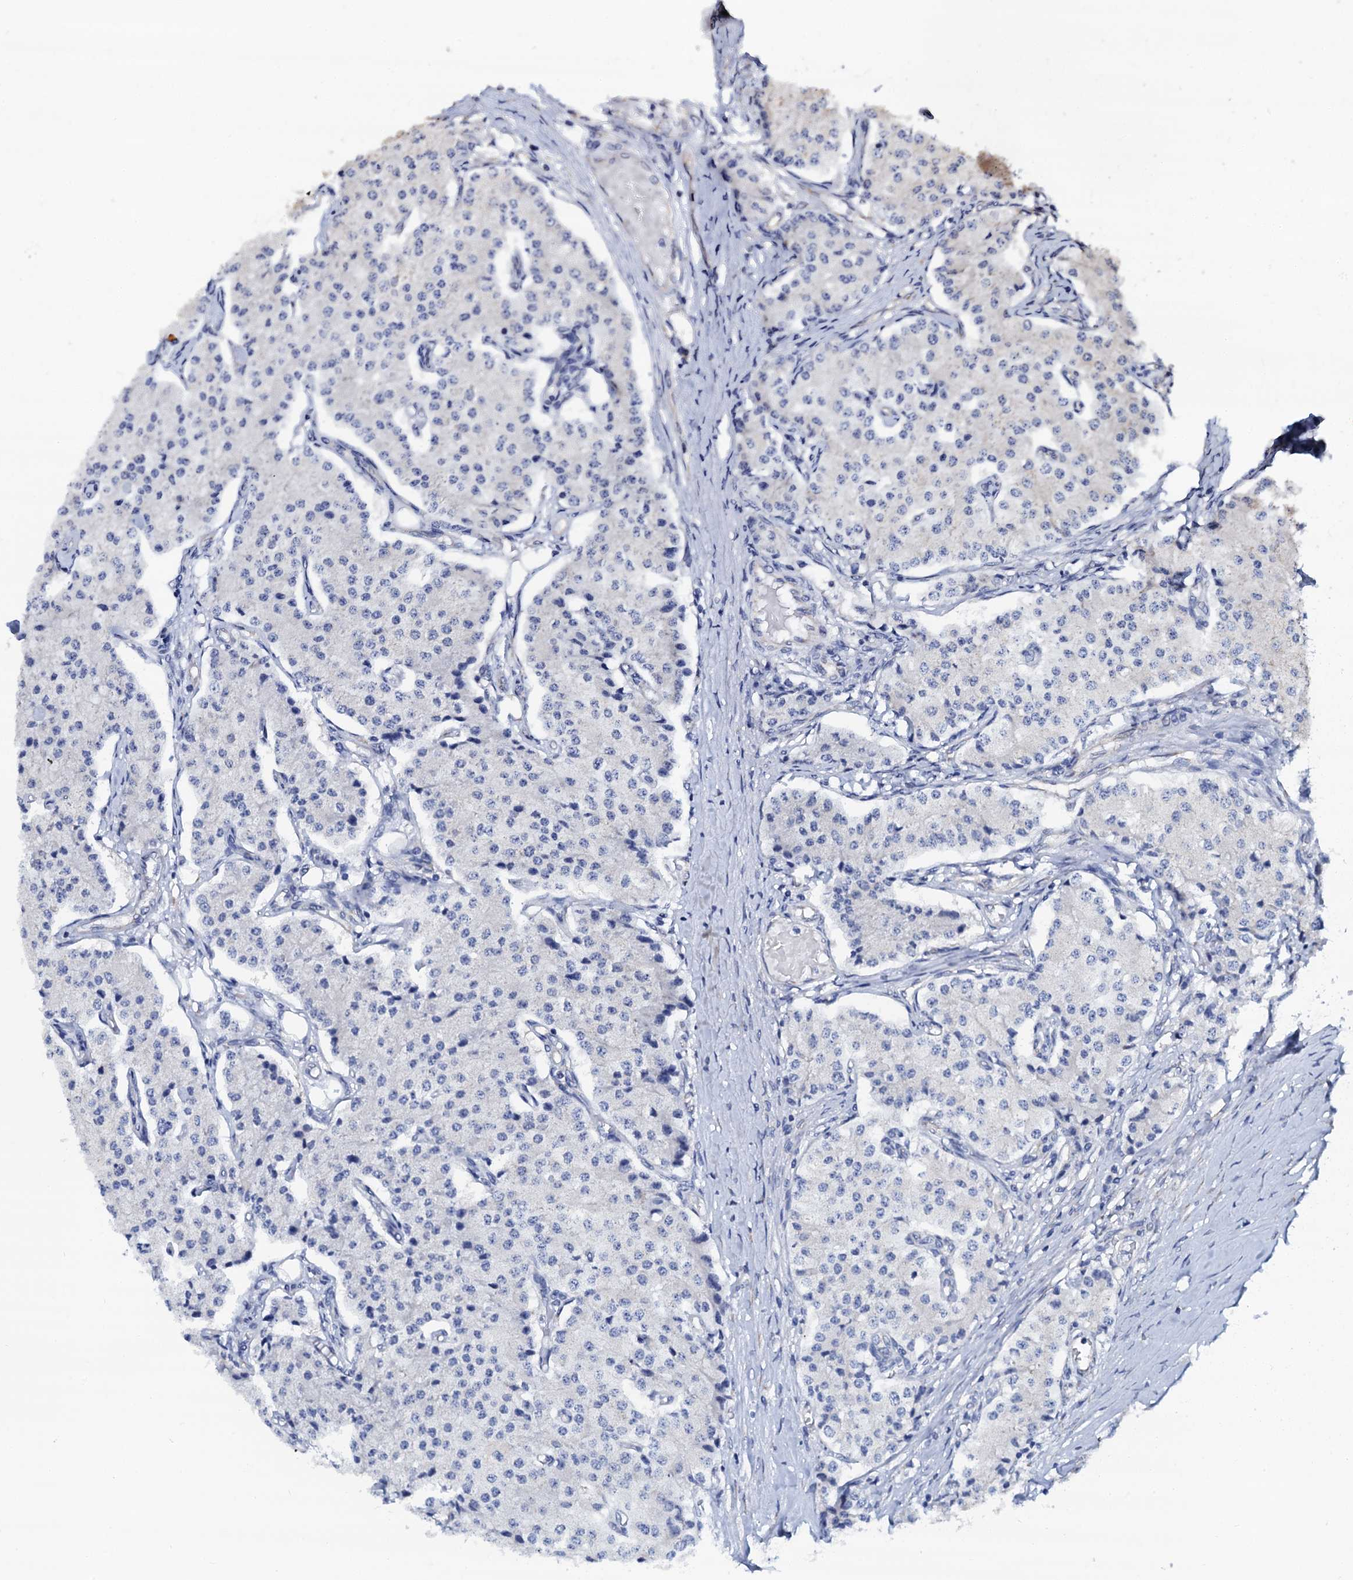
{"staining": {"intensity": "negative", "quantity": "none", "location": "none"}, "tissue": "carcinoid", "cell_type": "Tumor cells", "image_type": "cancer", "snomed": [{"axis": "morphology", "description": "Carcinoid, malignant, NOS"}, {"axis": "topography", "description": "Colon"}], "caption": "DAB (3,3'-diaminobenzidine) immunohistochemical staining of malignant carcinoid displays no significant staining in tumor cells.", "gene": "AKAP3", "patient": {"sex": "female", "age": 52}}